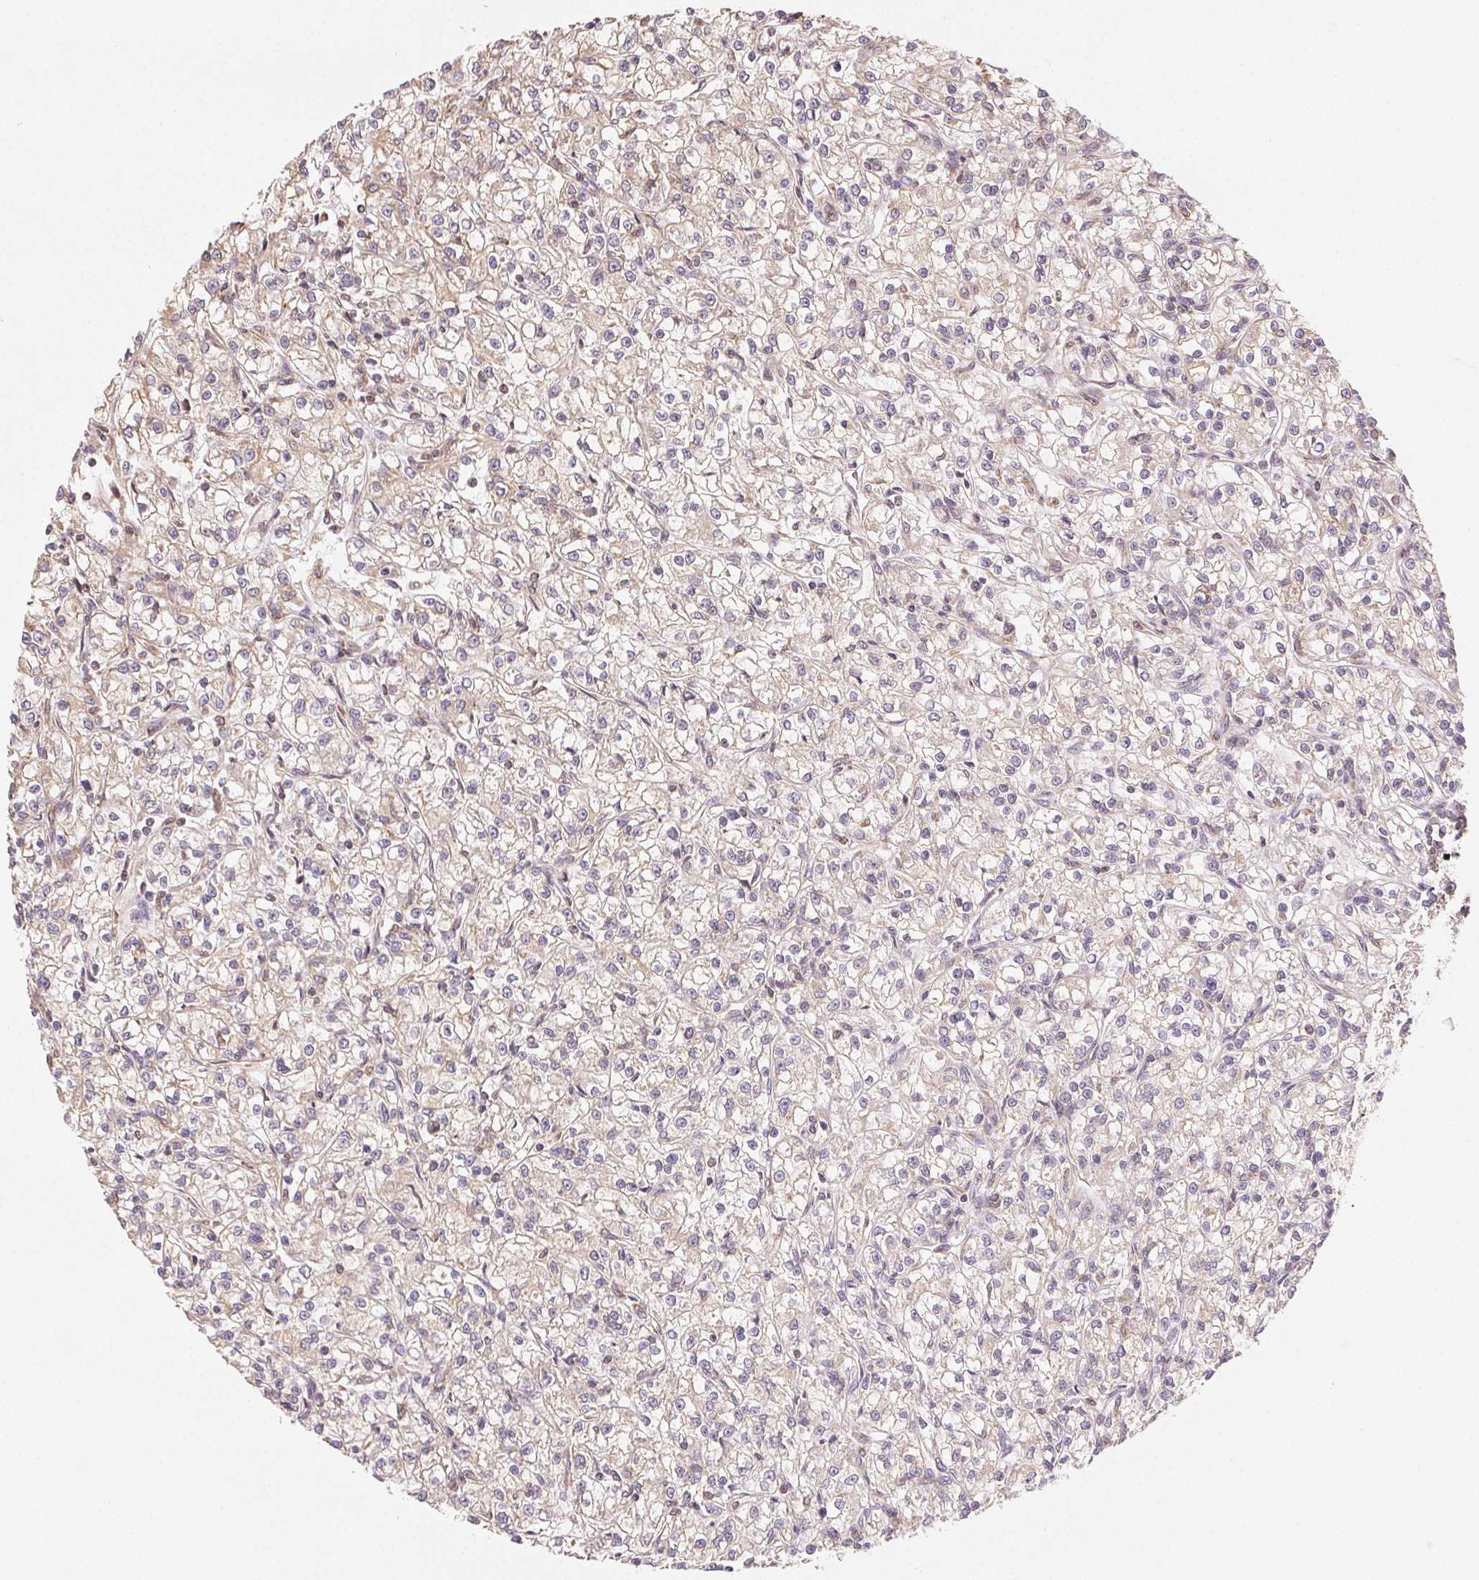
{"staining": {"intensity": "weak", "quantity": "25%-75%", "location": "cytoplasmic/membranous"}, "tissue": "renal cancer", "cell_type": "Tumor cells", "image_type": "cancer", "snomed": [{"axis": "morphology", "description": "Adenocarcinoma, NOS"}, {"axis": "topography", "description": "Kidney"}], "caption": "Renal cancer tissue exhibits weak cytoplasmic/membranous staining in about 25%-75% of tumor cells (Brightfield microscopy of DAB IHC at high magnification).", "gene": "SEZ6L2", "patient": {"sex": "female", "age": 59}}